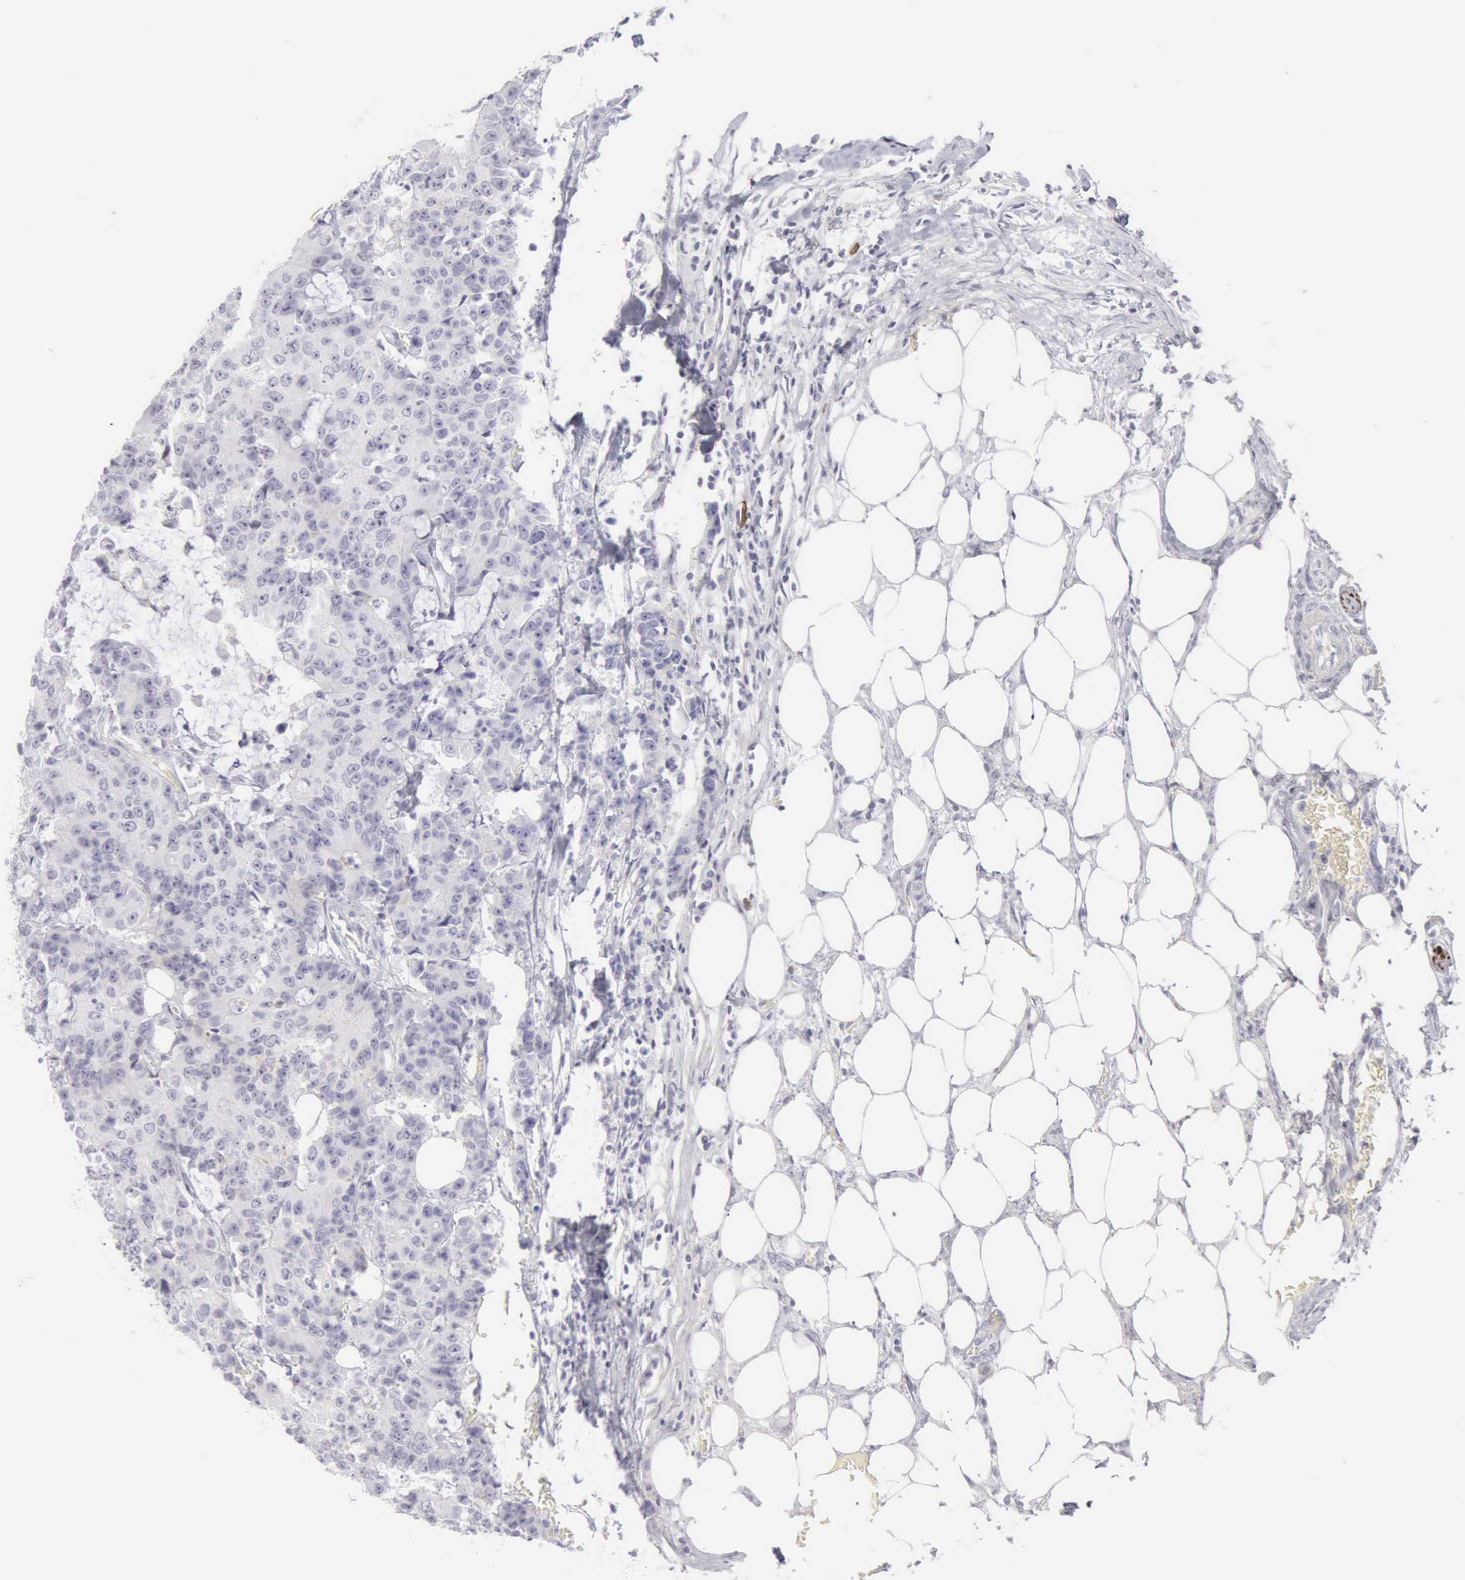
{"staining": {"intensity": "negative", "quantity": "none", "location": "none"}, "tissue": "colorectal cancer", "cell_type": "Tumor cells", "image_type": "cancer", "snomed": [{"axis": "morphology", "description": "Adenocarcinoma, NOS"}, {"axis": "topography", "description": "Colon"}], "caption": "Tumor cells are negative for protein expression in human colorectal cancer.", "gene": "NCAM1", "patient": {"sex": "female", "age": 86}}